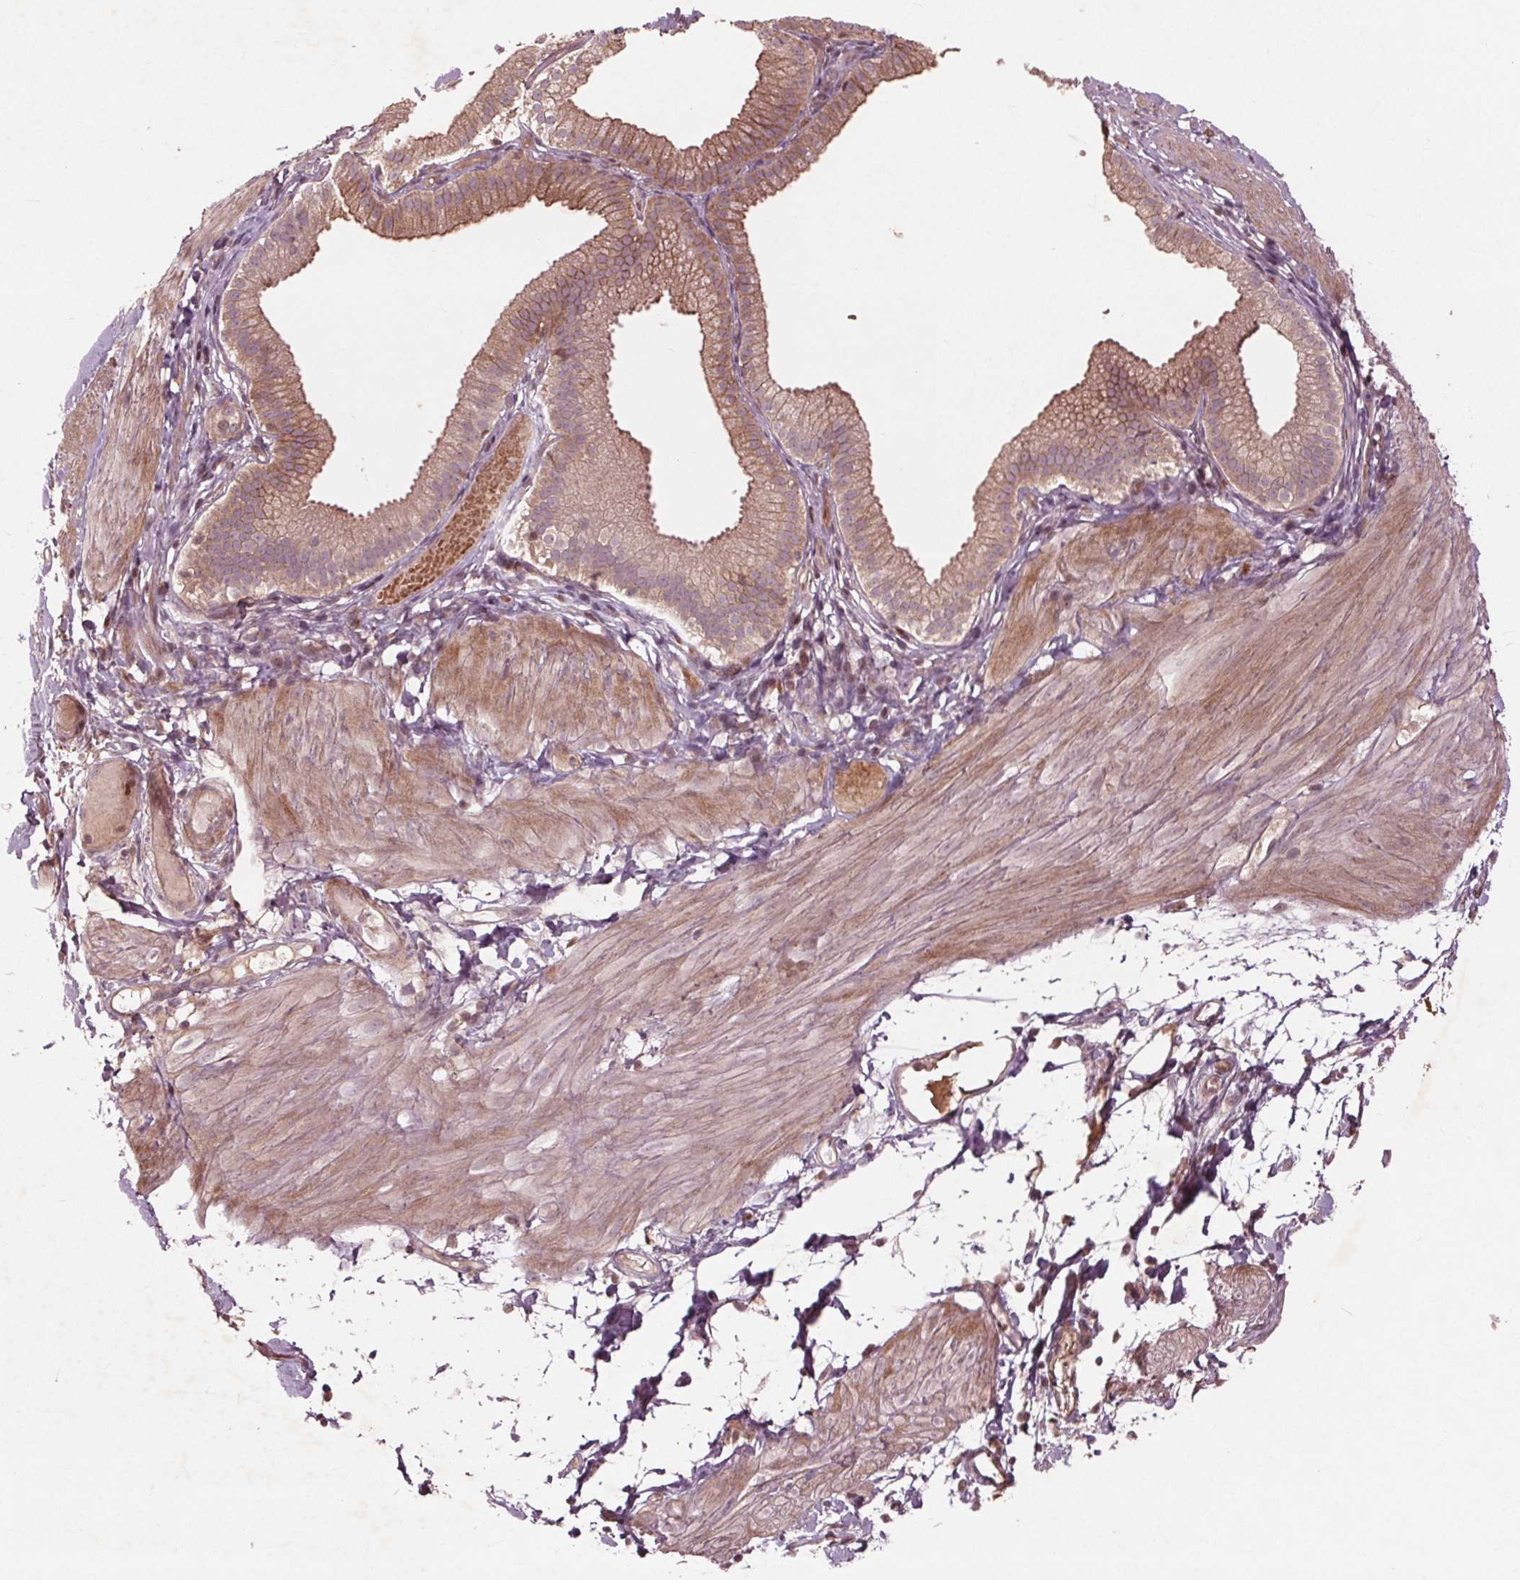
{"staining": {"intensity": "negative", "quantity": "none", "location": "none"}, "tissue": "adipose tissue", "cell_type": "Adipocytes", "image_type": "normal", "snomed": [{"axis": "morphology", "description": "Normal tissue, NOS"}, {"axis": "topography", "description": "Gallbladder"}, {"axis": "topography", "description": "Peripheral nerve tissue"}], "caption": "The immunohistochemistry (IHC) photomicrograph has no significant expression in adipocytes of adipose tissue.", "gene": "CDKL4", "patient": {"sex": "female", "age": 45}}